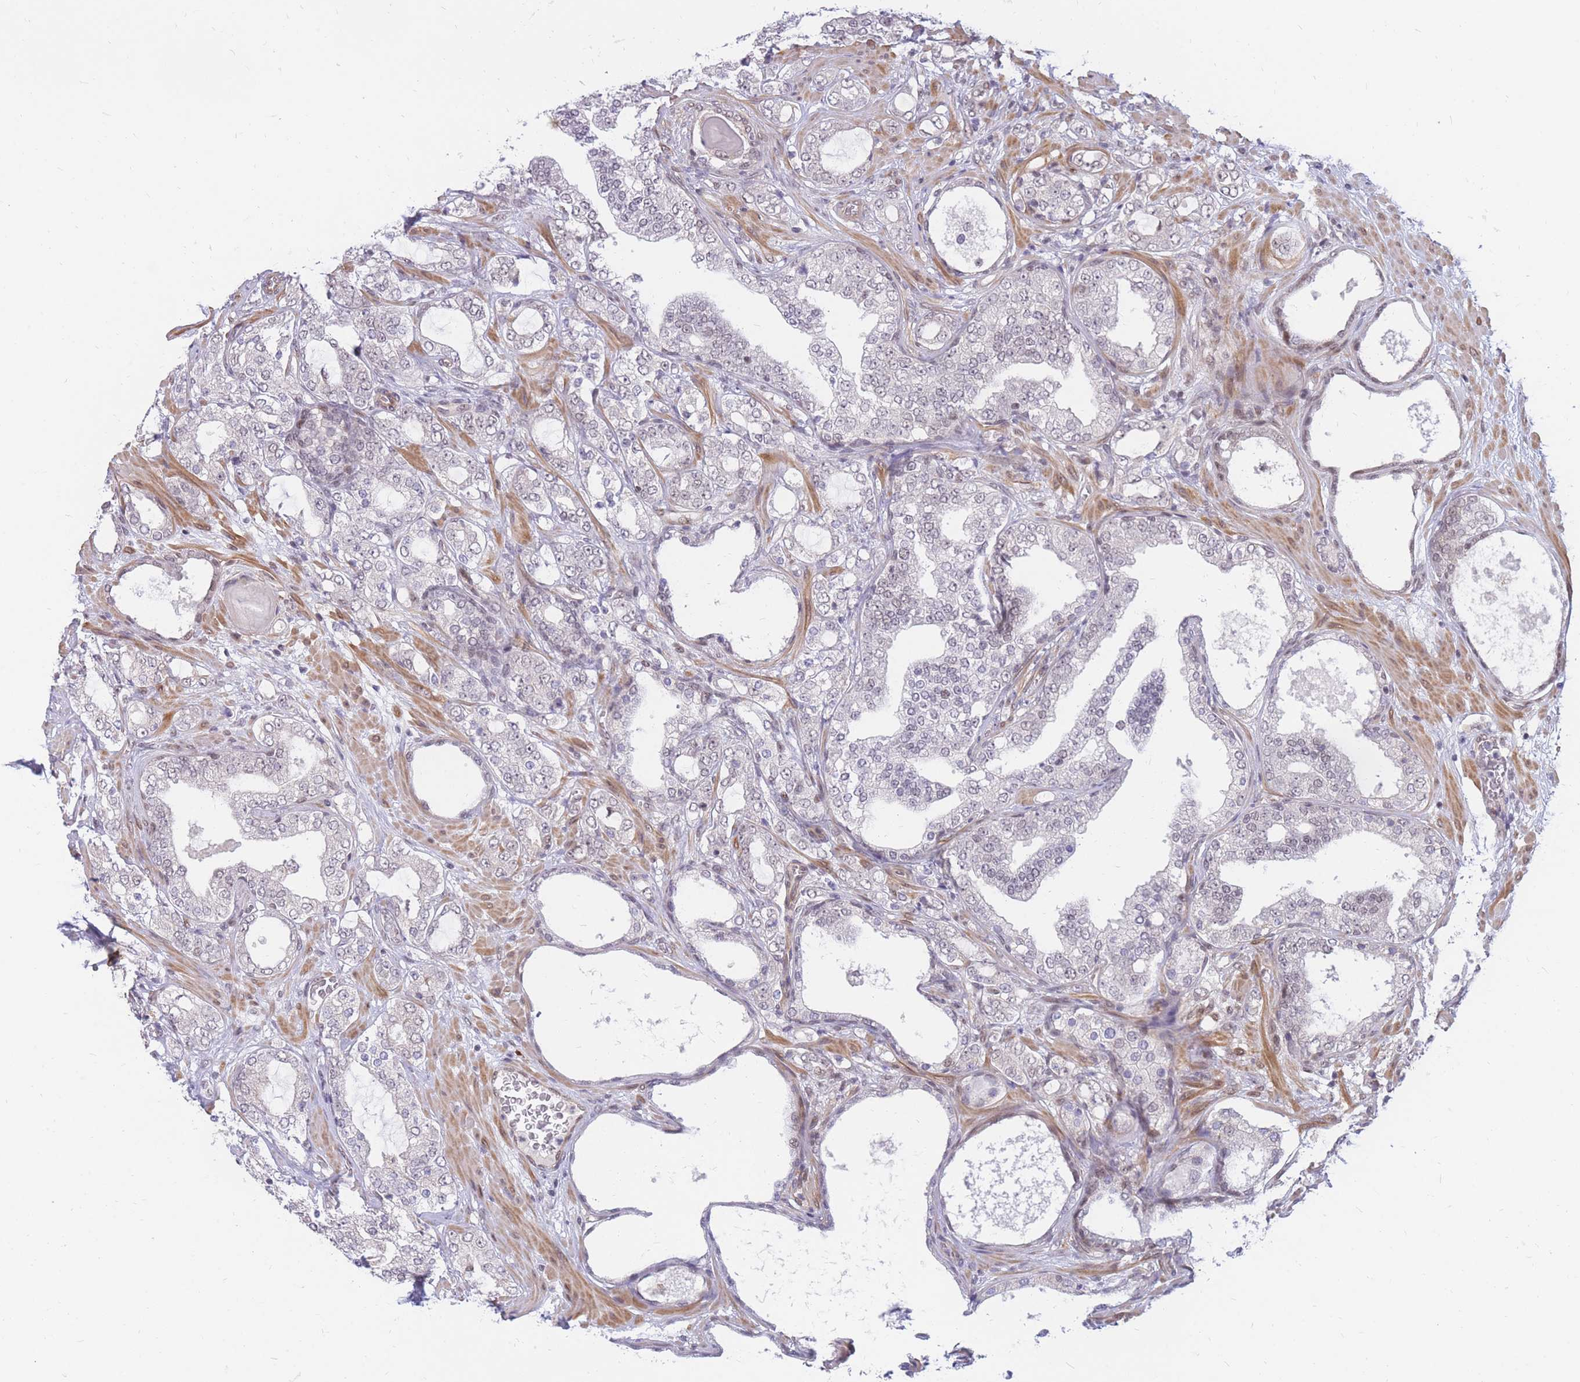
{"staining": {"intensity": "negative", "quantity": "none", "location": "none"}, "tissue": "prostate cancer", "cell_type": "Tumor cells", "image_type": "cancer", "snomed": [{"axis": "morphology", "description": "Adenocarcinoma, High grade"}, {"axis": "topography", "description": "Prostate"}], "caption": "IHC image of neoplastic tissue: prostate high-grade adenocarcinoma stained with DAB shows no significant protein expression in tumor cells. (IHC, brightfield microscopy, high magnification).", "gene": "ERICH6B", "patient": {"sex": "male", "age": 64}}